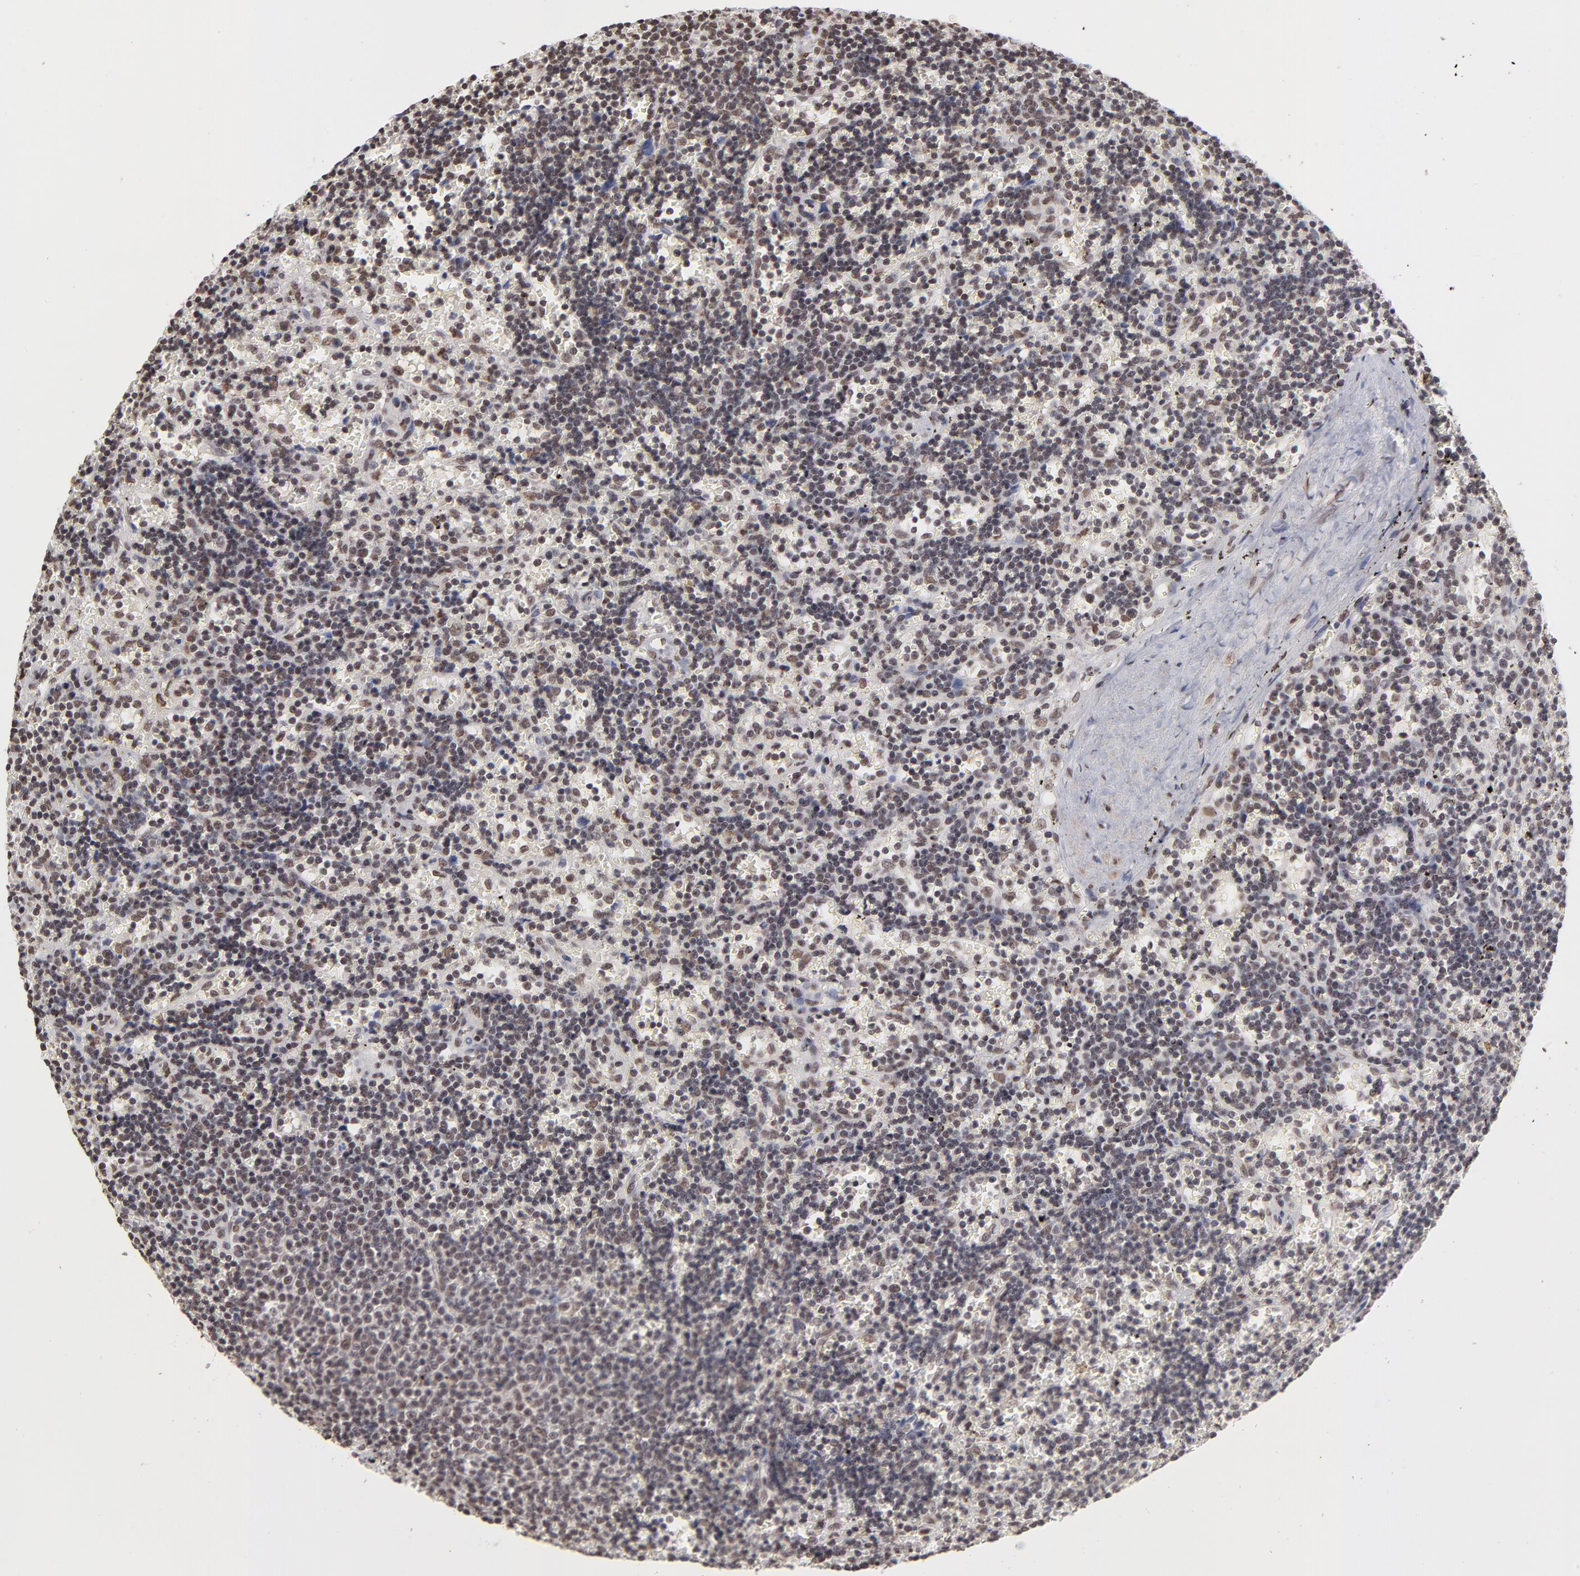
{"staining": {"intensity": "moderate", "quantity": "25%-75%", "location": "nuclear"}, "tissue": "lymphoma", "cell_type": "Tumor cells", "image_type": "cancer", "snomed": [{"axis": "morphology", "description": "Malignant lymphoma, non-Hodgkin's type, Low grade"}, {"axis": "topography", "description": "Spleen"}], "caption": "Human lymphoma stained for a protein (brown) displays moderate nuclear positive expression in about 25%-75% of tumor cells.", "gene": "ZNF3", "patient": {"sex": "male", "age": 60}}